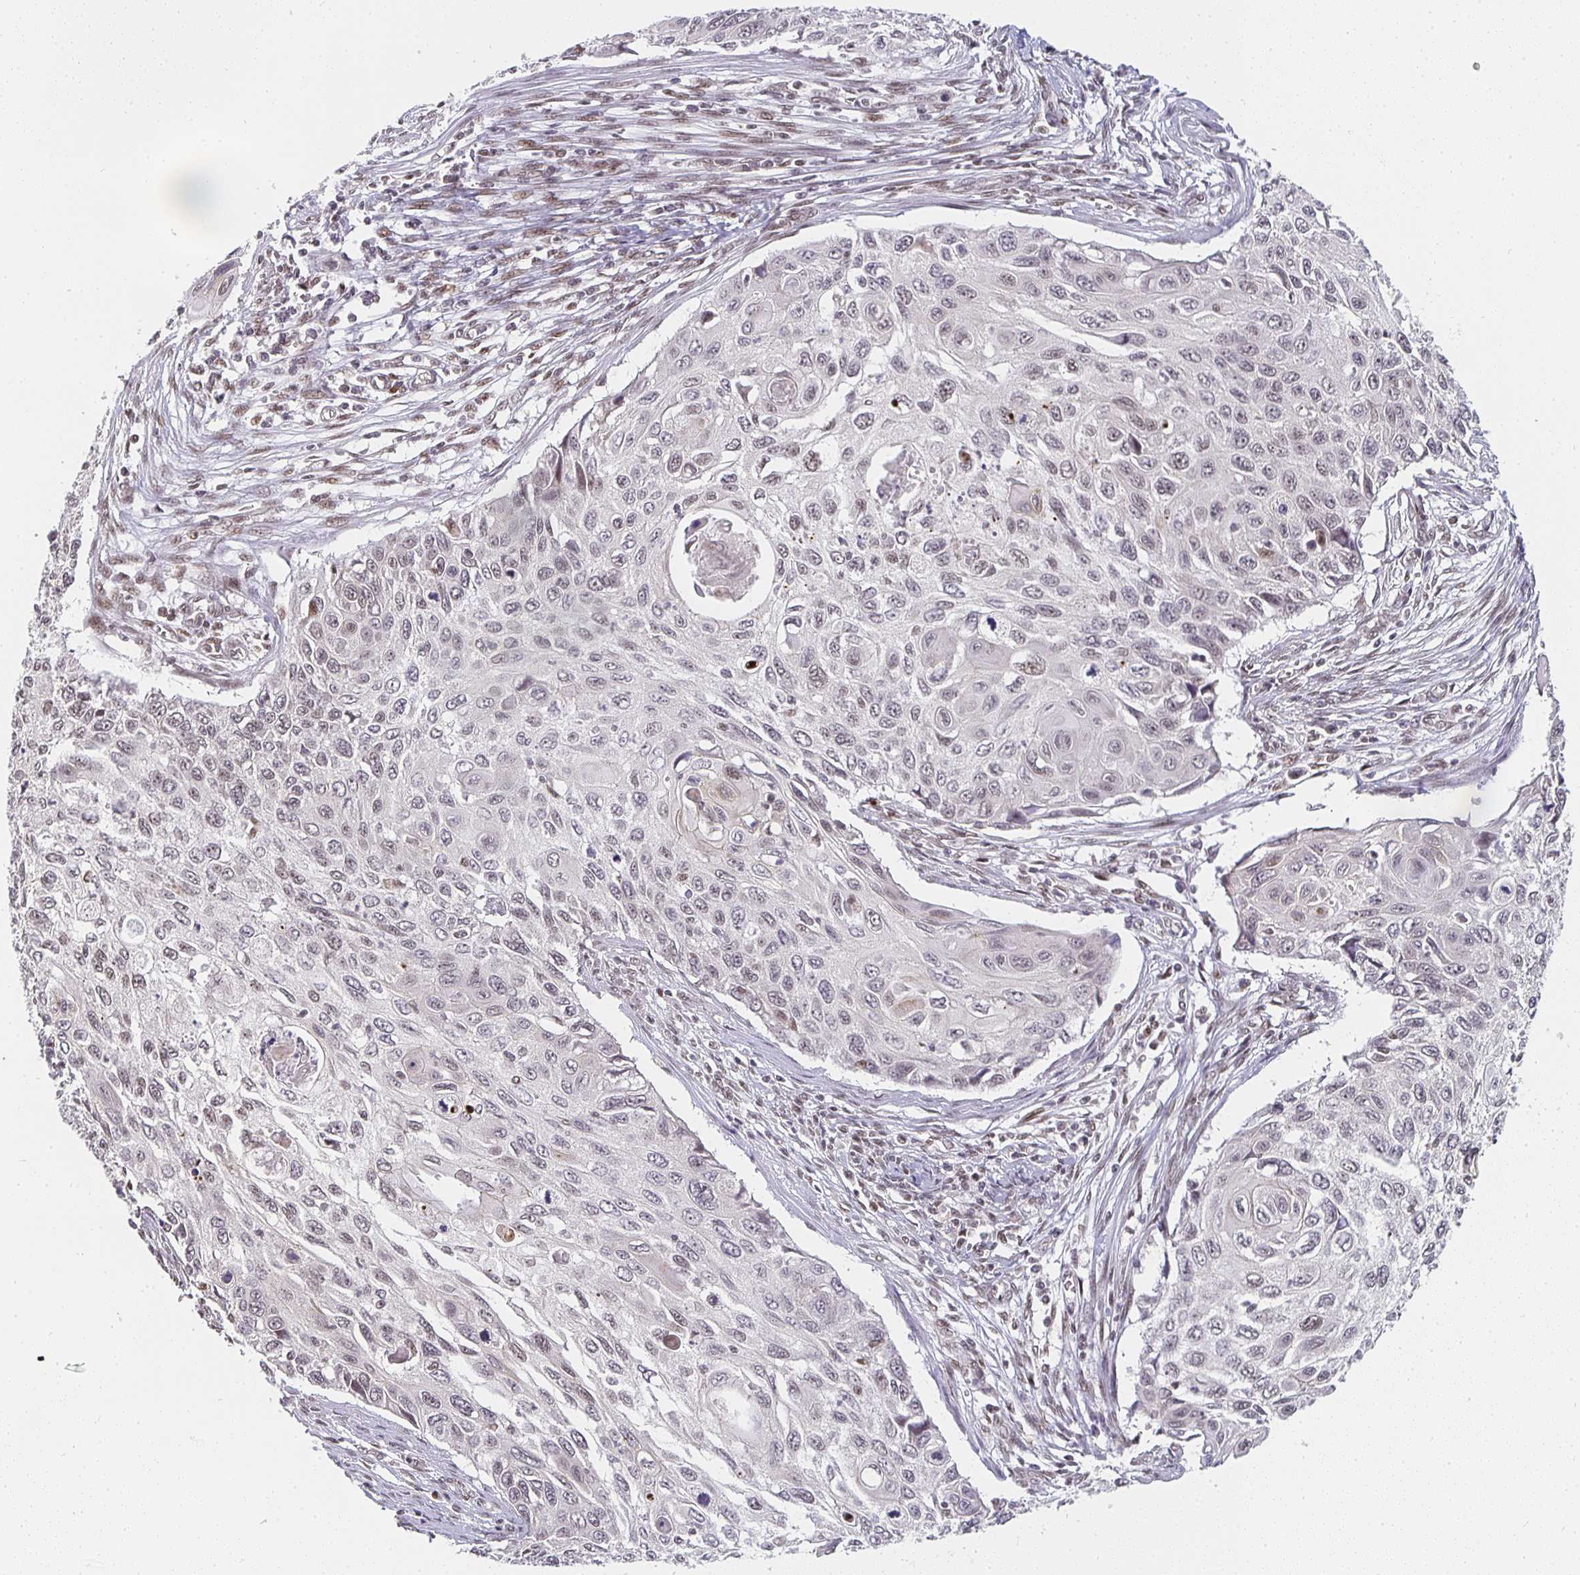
{"staining": {"intensity": "weak", "quantity": "25%-75%", "location": "nuclear"}, "tissue": "cervical cancer", "cell_type": "Tumor cells", "image_type": "cancer", "snomed": [{"axis": "morphology", "description": "Squamous cell carcinoma, NOS"}, {"axis": "topography", "description": "Cervix"}], "caption": "Cervical cancer tissue shows weak nuclear expression in about 25%-75% of tumor cells, visualized by immunohistochemistry.", "gene": "SMARCA2", "patient": {"sex": "female", "age": 70}}